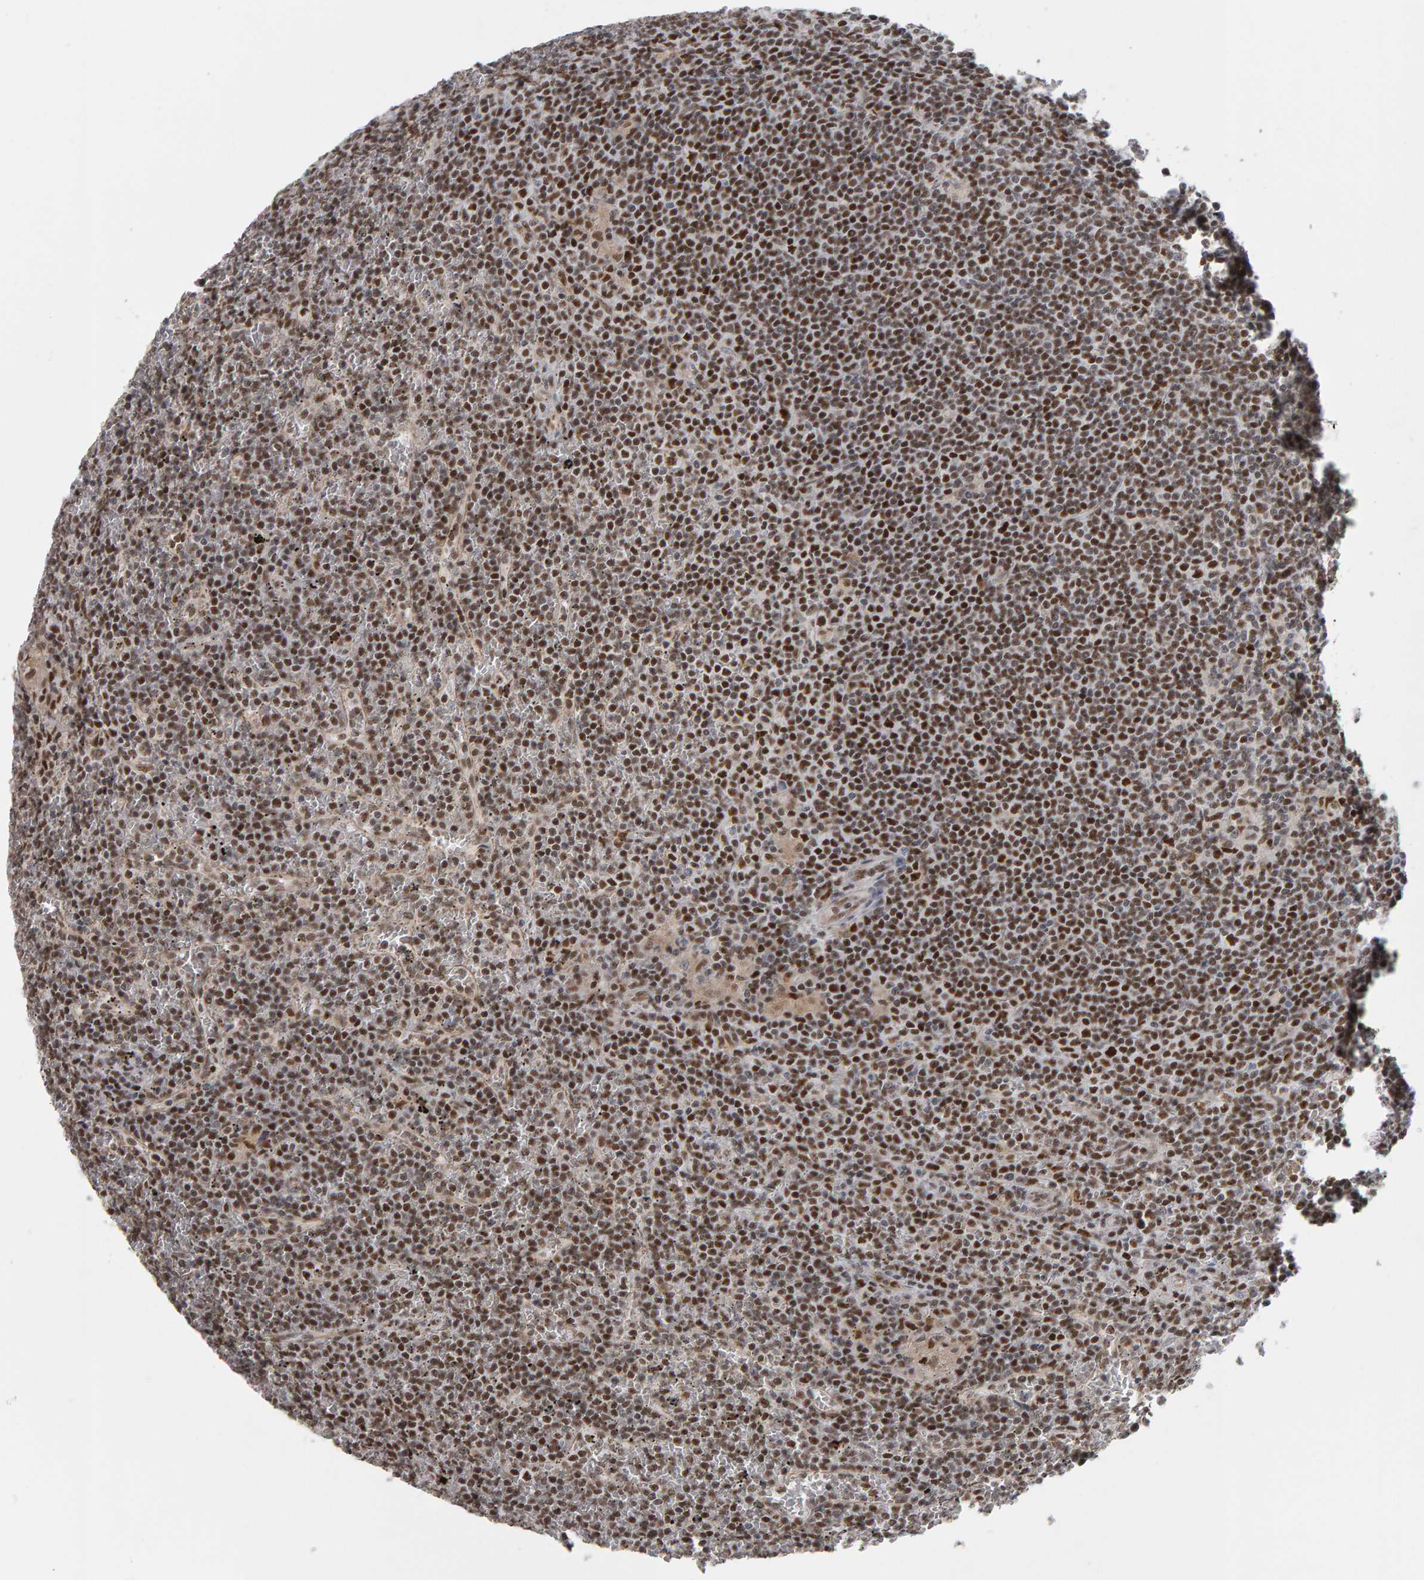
{"staining": {"intensity": "moderate", "quantity": ">75%", "location": "nuclear"}, "tissue": "lymphoma", "cell_type": "Tumor cells", "image_type": "cancer", "snomed": [{"axis": "morphology", "description": "Malignant lymphoma, non-Hodgkin's type, Low grade"}, {"axis": "topography", "description": "Spleen"}], "caption": "Immunohistochemistry (IHC) (DAB (3,3'-diaminobenzidine)) staining of human lymphoma shows moderate nuclear protein expression in about >75% of tumor cells. Immunohistochemistry (IHC) stains the protein of interest in brown and the nuclei are stained blue.", "gene": "ATF7IP", "patient": {"sex": "female", "age": 19}}